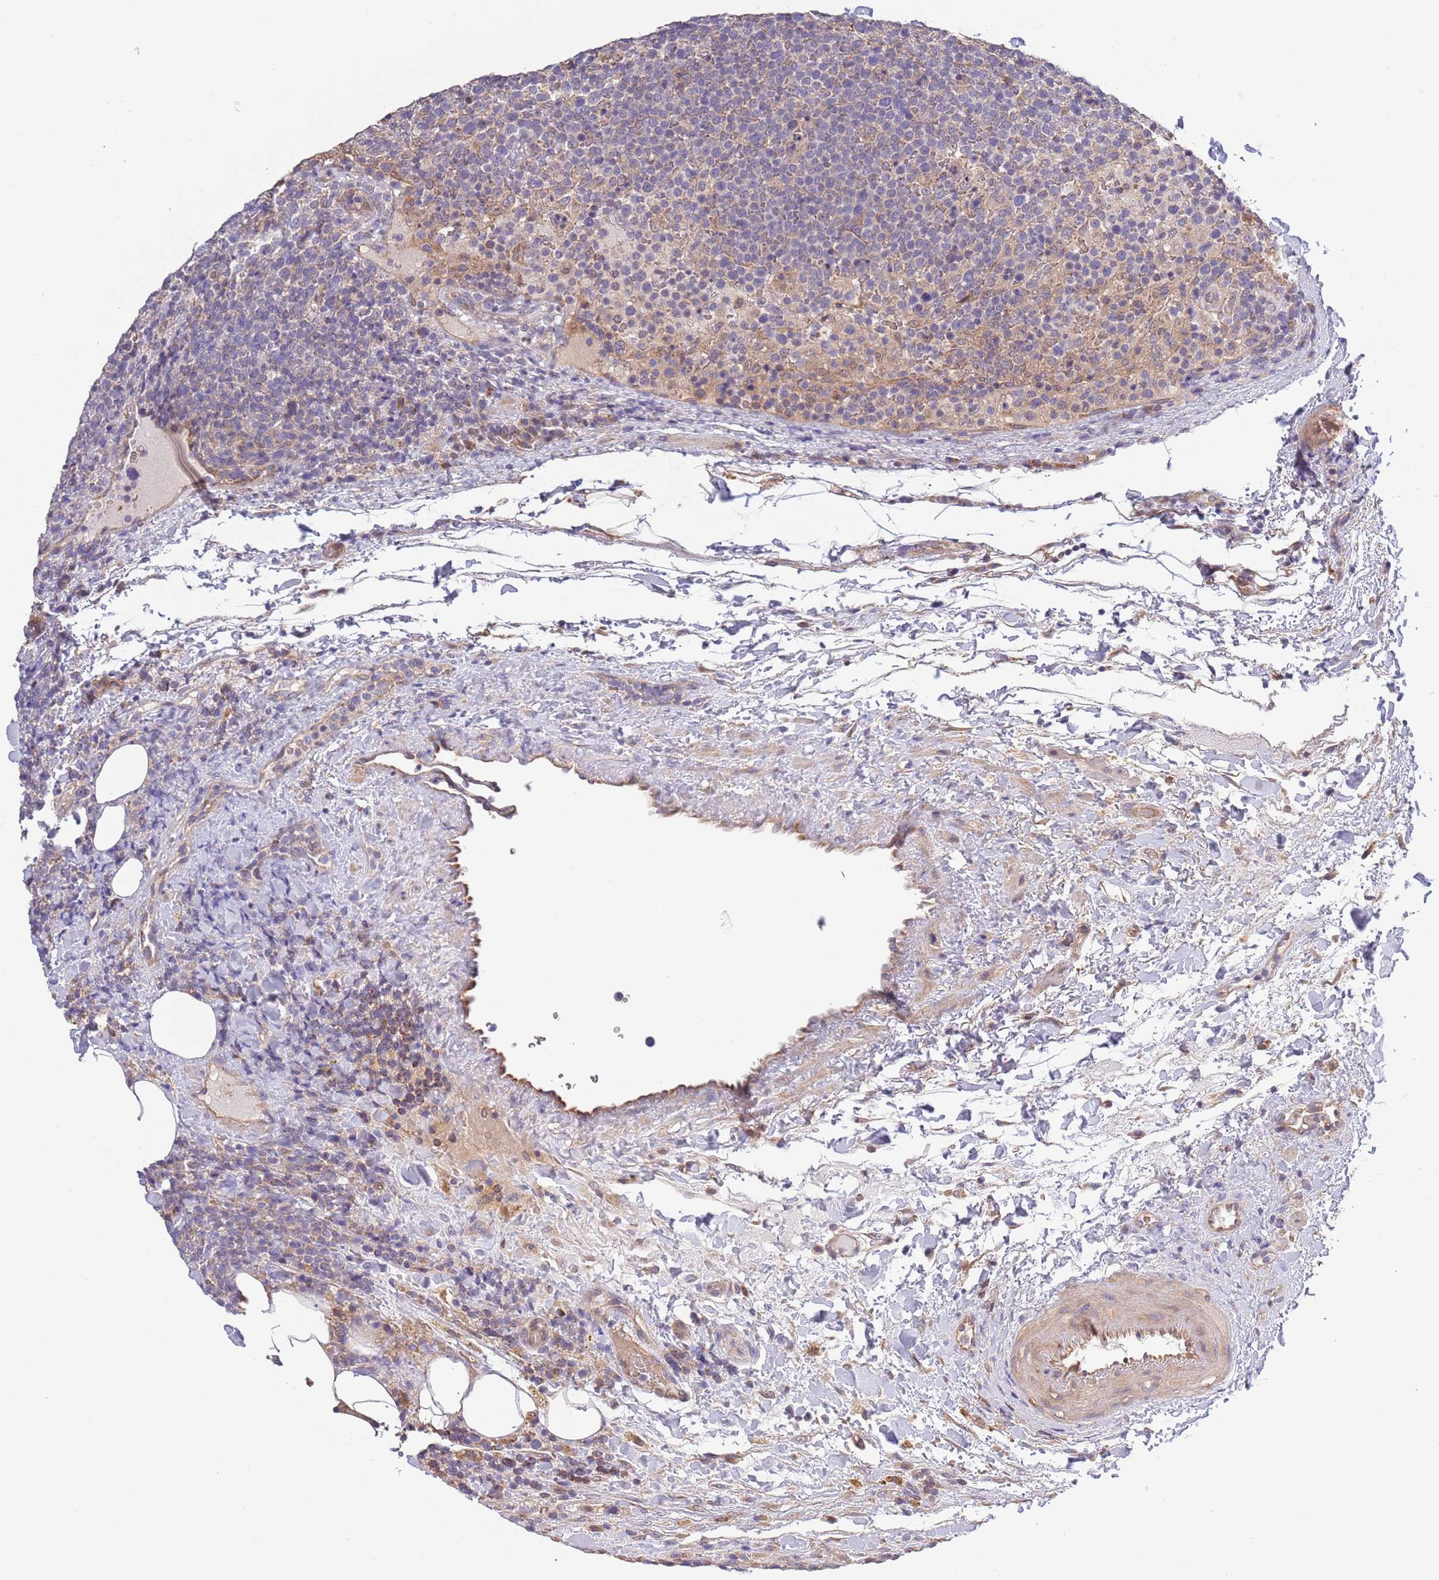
{"staining": {"intensity": "negative", "quantity": "none", "location": "none"}, "tissue": "lymphoma", "cell_type": "Tumor cells", "image_type": "cancer", "snomed": [{"axis": "morphology", "description": "Malignant lymphoma, non-Hodgkin's type, High grade"}, {"axis": "topography", "description": "Lymph node"}], "caption": "Tumor cells are negative for brown protein staining in high-grade malignant lymphoma, non-Hodgkin's type. The staining was performed using DAB (3,3'-diaminobenzidine) to visualize the protein expression in brown, while the nuclei were stained in blue with hematoxylin (Magnification: 20x).", "gene": "LIPJ", "patient": {"sex": "male", "age": 61}}